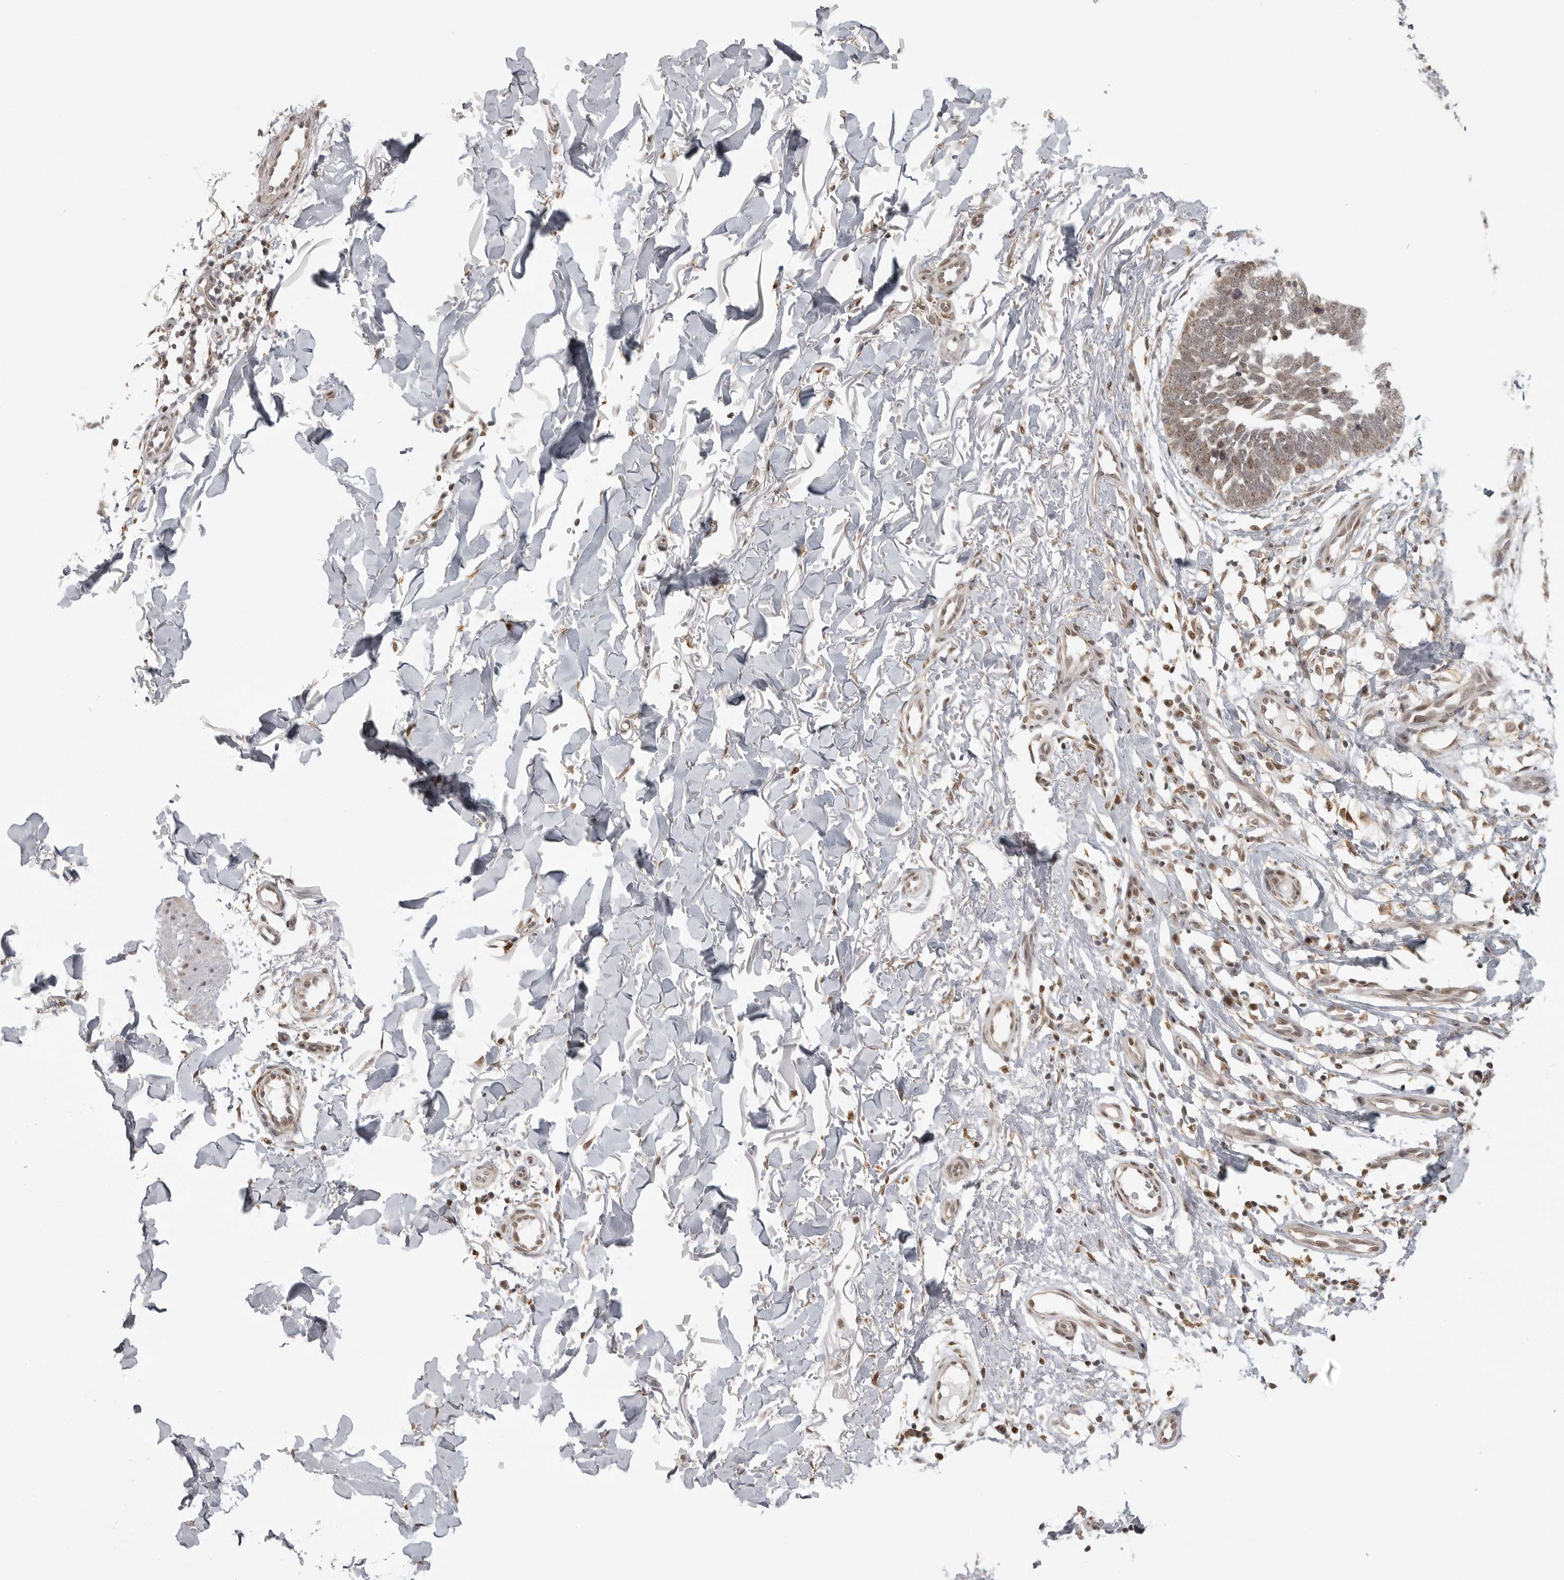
{"staining": {"intensity": "weak", "quantity": ">75%", "location": "nuclear"}, "tissue": "skin cancer", "cell_type": "Tumor cells", "image_type": "cancer", "snomed": [{"axis": "morphology", "description": "Normal tissue, NOS"}, {"axis": "morphology", "description": "Basal cell carcinoma"}, {"axis": "topography", "description": "Skin"}], "caption": "This photomicrograph shows skin cancer (basal cell carcinoma) stained with immunohistochemistry (IHC) to label a protein in brown. The nuclear of tumor cells show weak positivity for the protein. Nuclei are counter-stained blue.", "gene": "ISG20L2", "patient": {"sex": "male", "age": 77}}